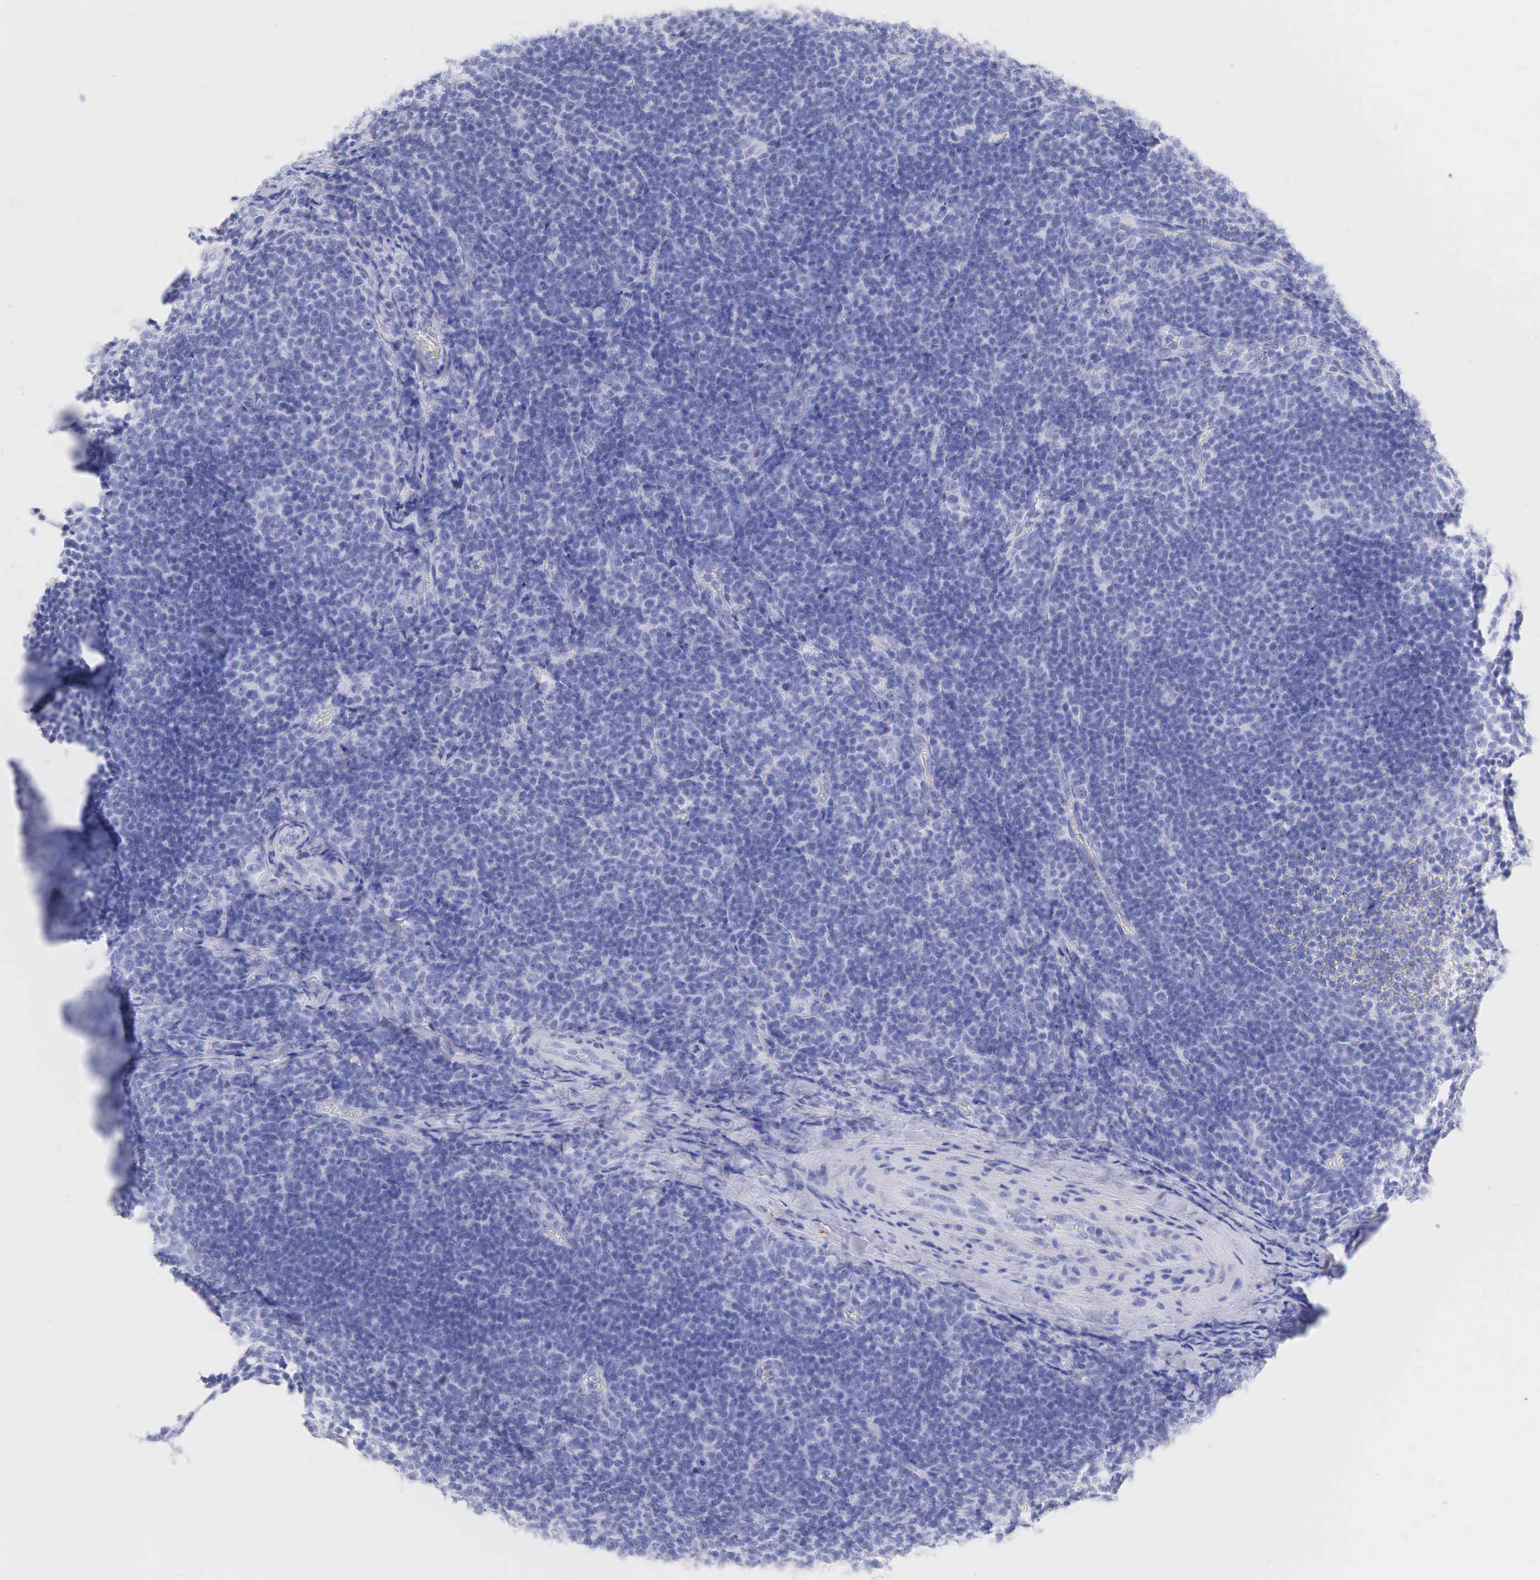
{"staining": {"intensity": "negative", "quantity": "none", "location": "none"}, "tissue": "lymphoma", "cell_type": "Tumor cells", "image_type": "cancer", "snomed": [{"axis": "morphology", "description": "Malignant lymphoma, non-Hodgkin's type, Low grade"}, {"axis": "topography", "description": "Lymph node"}], "caption": "An image of malignant lymphoma, non-Hodgkin's type (low-grade) stained for a protein shows no brown staining in tumor cells.", "gene": "KRT14", "patient": {"sex": "male", "age": 74}}